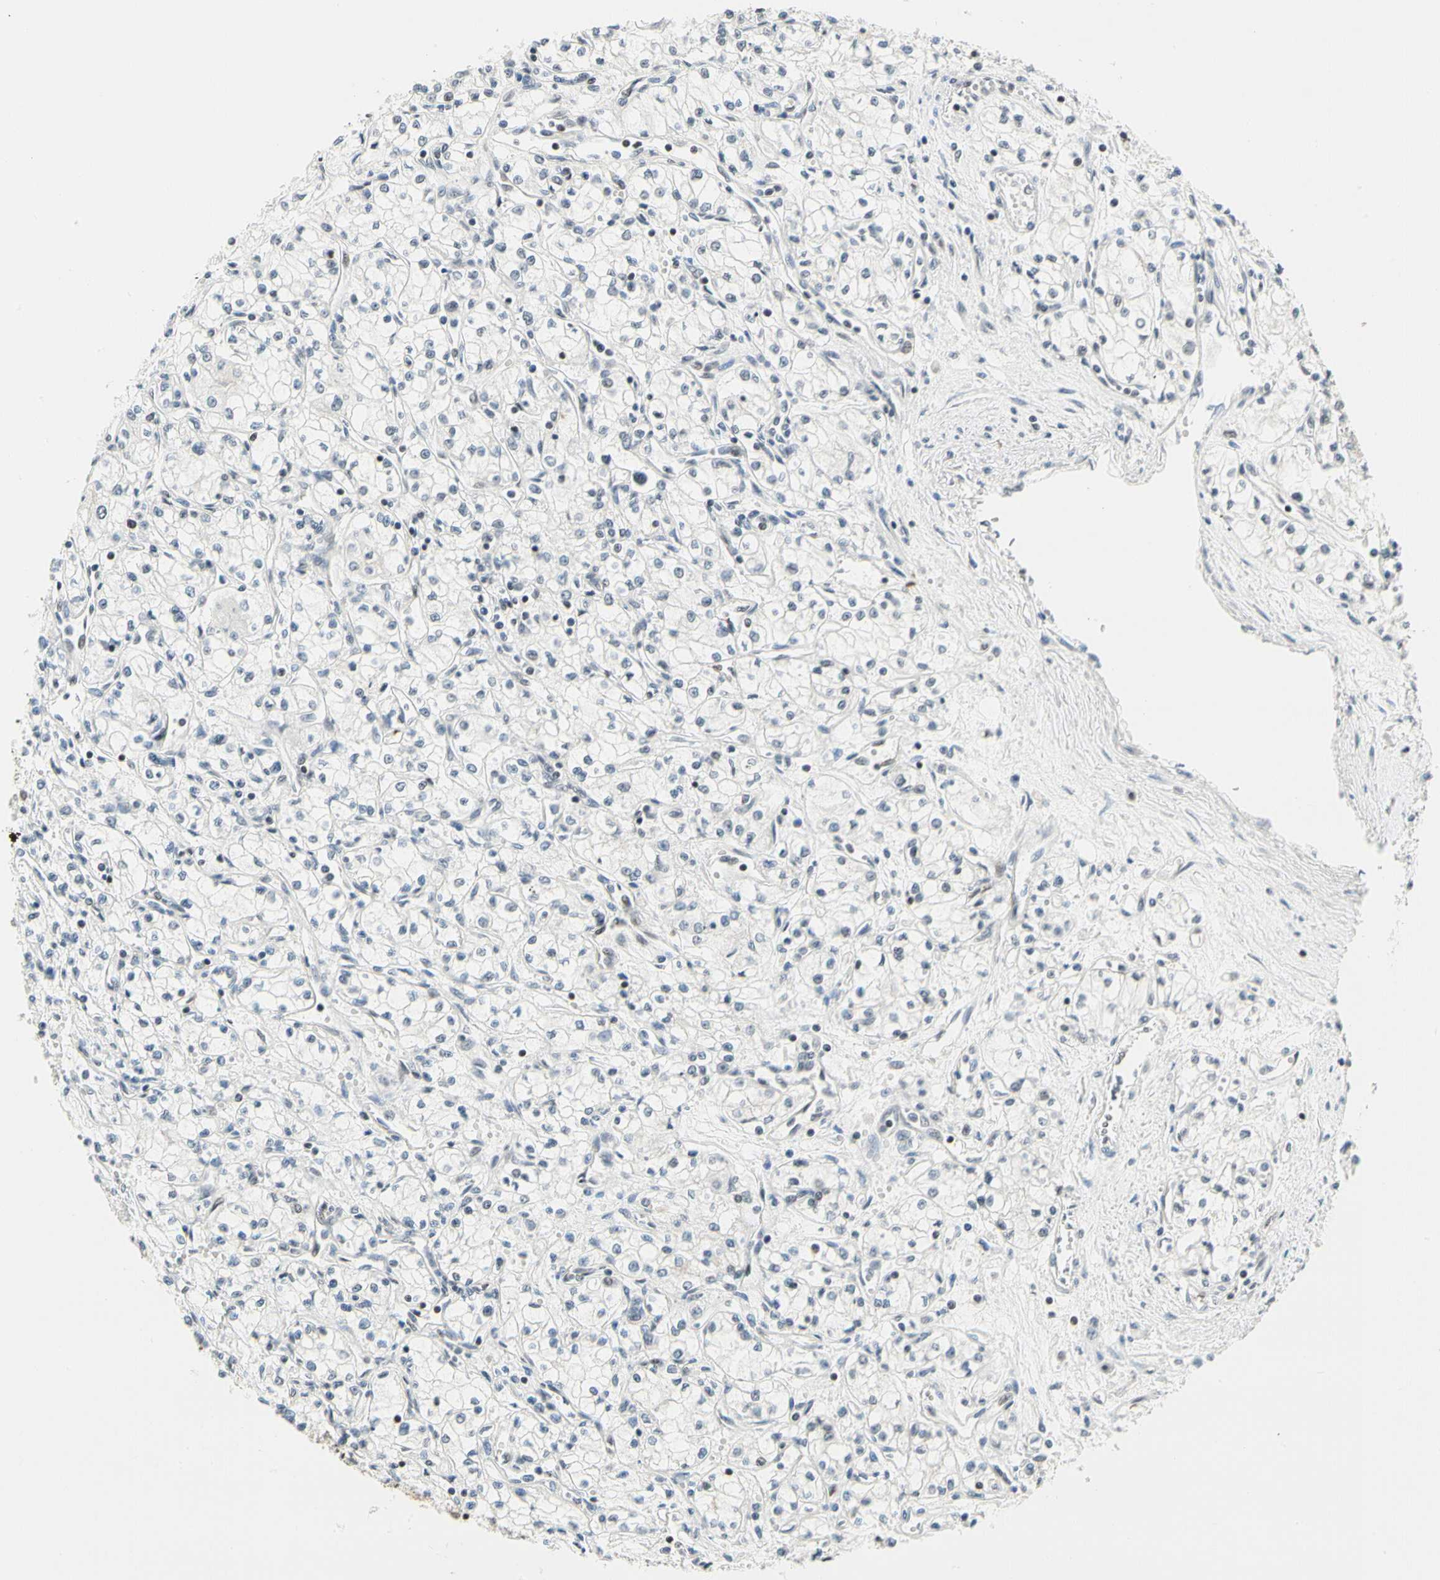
{"staining": {"intensity": "weak", "quantity": ">75%", "location": "nuclear"}, "tissue": "renal cancer", "cell_type": "Tumor cells", "image_type": "cancer", "snomed": [{"axis": "morphology", "description": "Normal tissue, NOS"}, {"axis": "morphology", "description": "Adenocarcinoma, NOS"}, {"axis": "topography", "description": "Kidney"}], "caption": "High-magnification brightfield microscopy of adenocarcinoma (renal) stained with DAB (brown) and counterstained with hematoxylin (blue). tumor cells exhibit weak nuclear staining is appreciated in approximately>75% of cells. The staining was performed using DAB to visualize the protein expression in brown, while the nuclei were stained in blue with hematoxylin (Magnification: 20x).", "gene": "ZSCAN16", "patient": {"sex": "male", "age": 59}}